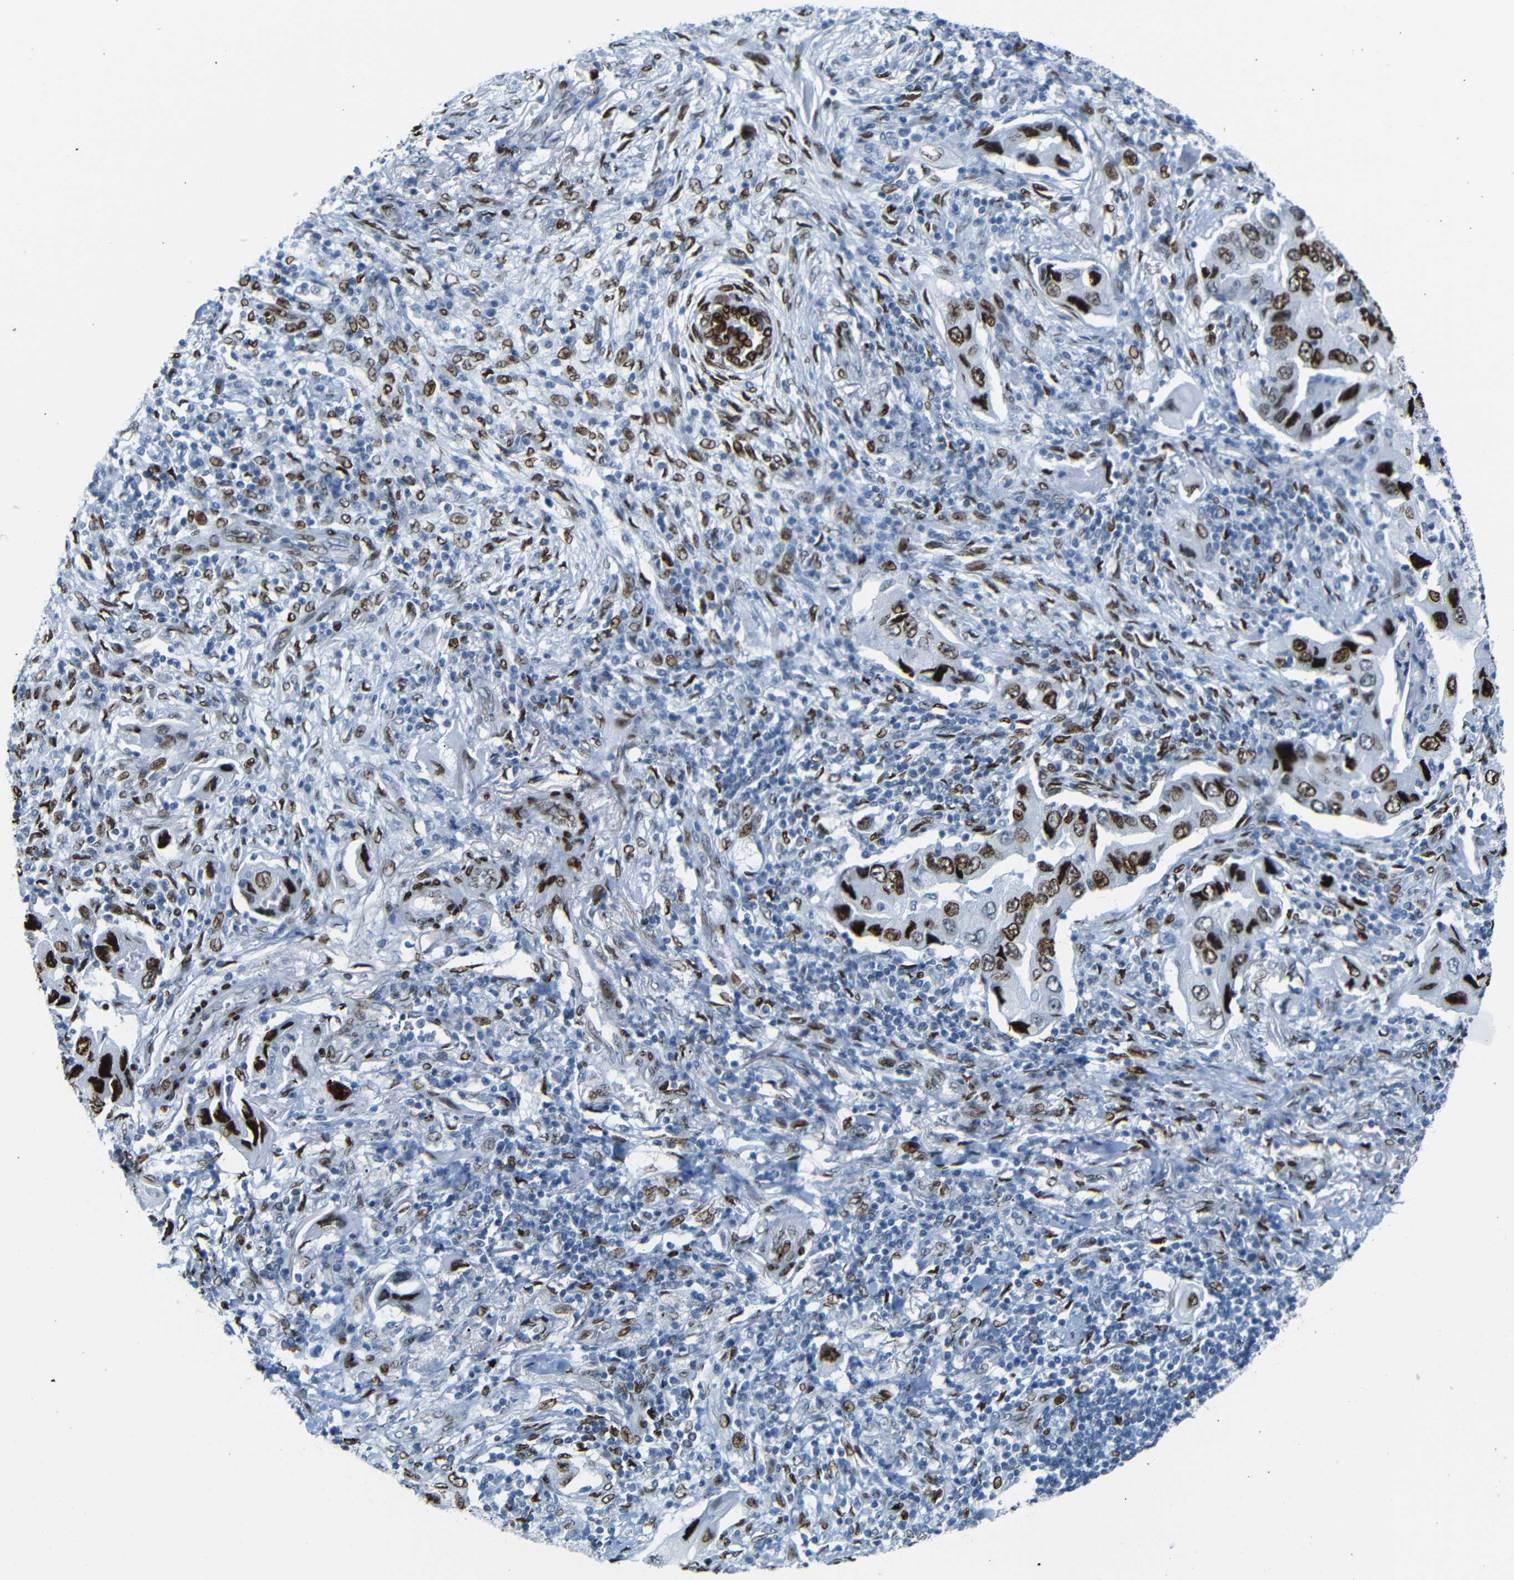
{"staining": {"intensity": "strong", "quantity": ">75%", "location": "nuclear"}, "tissue": "lung cancer", "cell_type": "Tumor cells", "image_type": "cancer", "snomed": [{"axis": "morphology", "description": "Adenocarcinoma, NOS"}, {"axis": "topography", "description": "Lung"}], "caption": "Lung cancer stained with IHC reveals strong nuclear staining in approximately >75% of tumor cells.", "gene": "NPIPB15", "patient": {"sex": "female", "age": 65}}